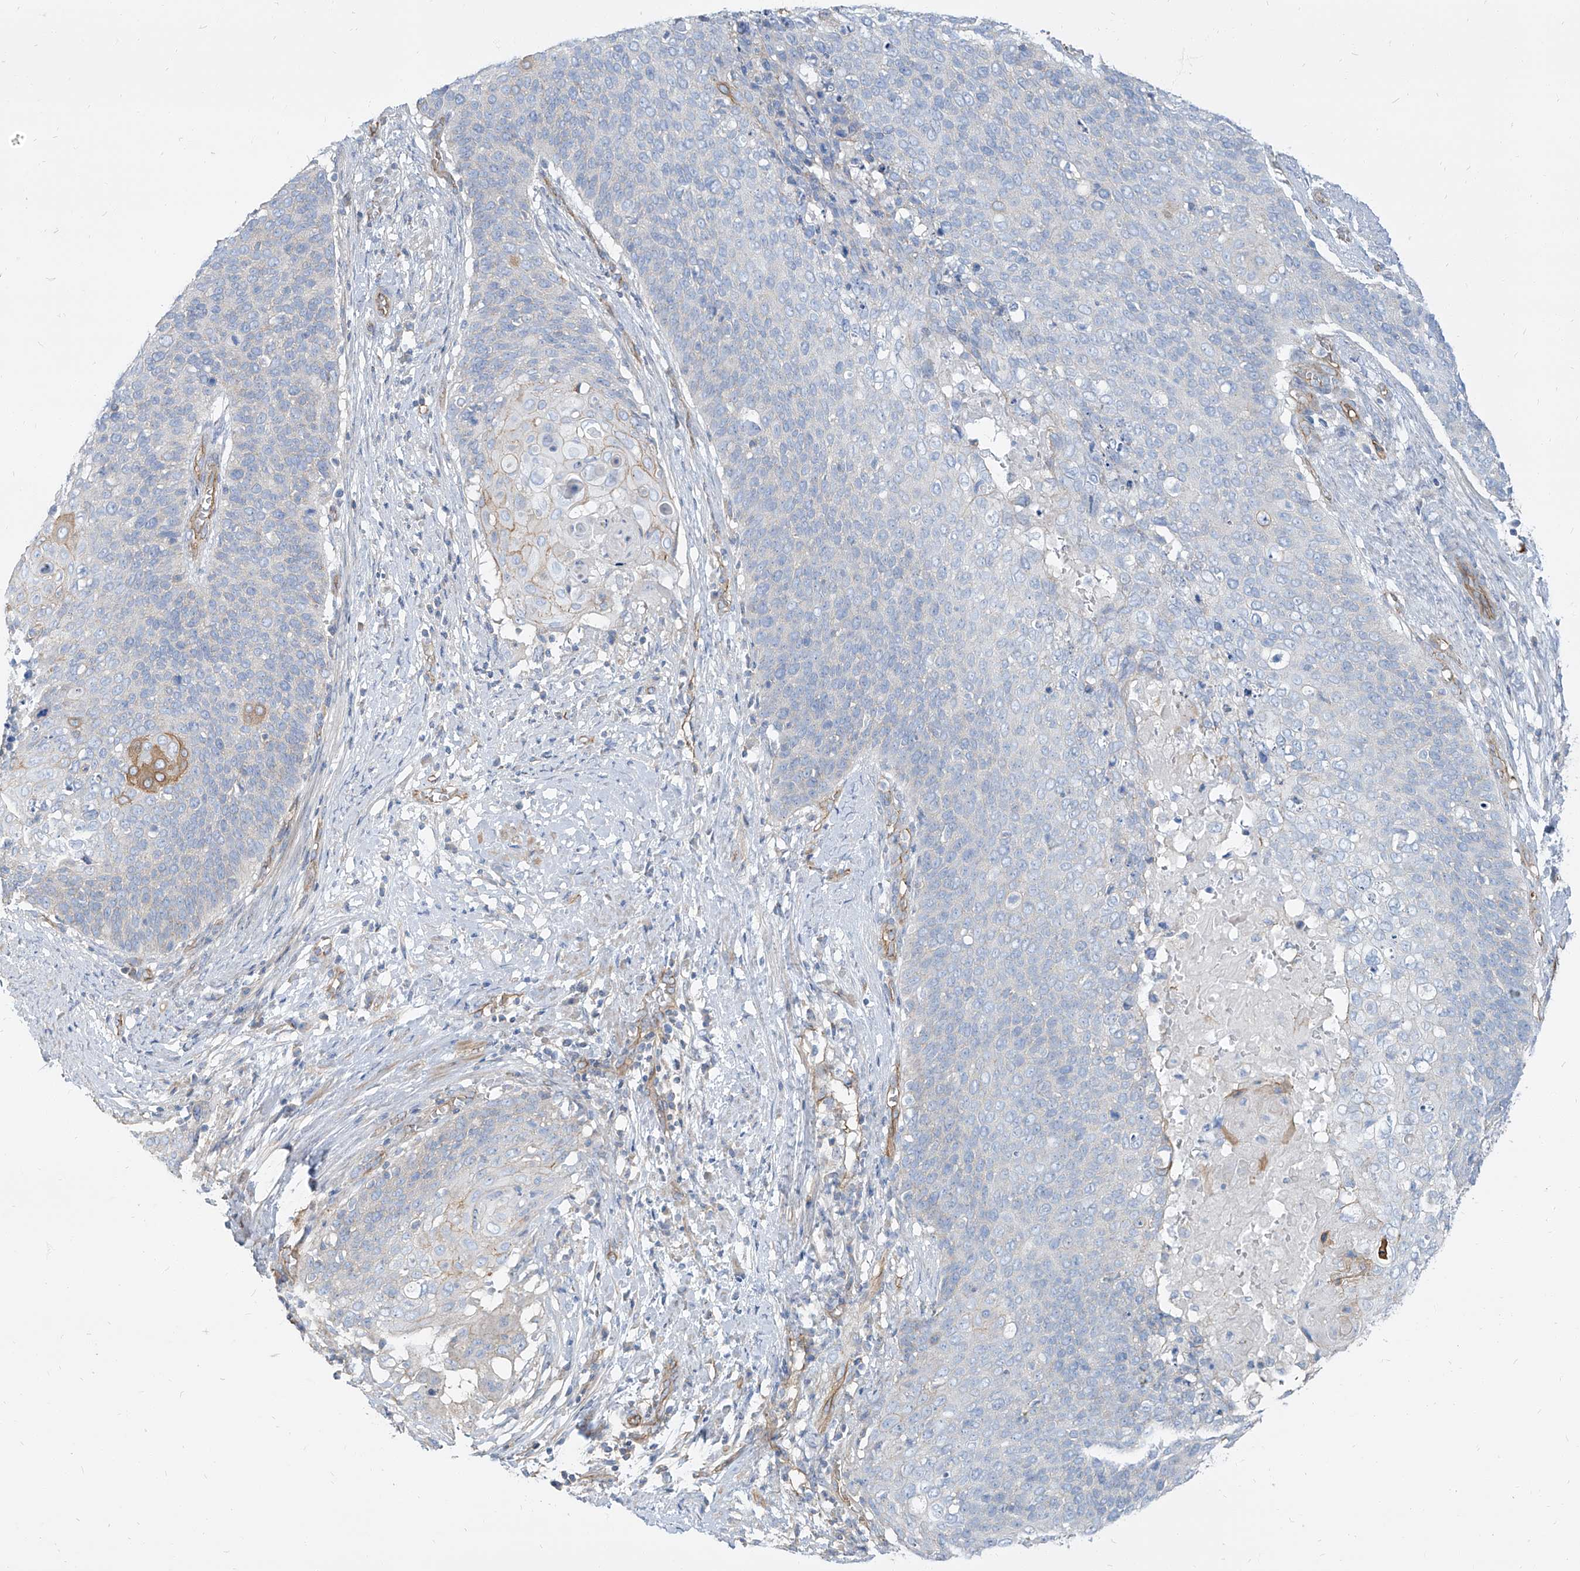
{"staining": {"intensity": "moderate", "quantity": "<25%", "location": "cytoplasmic/membranous"}, "tissue": "cervical cancer", "cell_type": "Tumor cells", "image_type": "cancer", "snomed": [{"axis": "morphology", "description": "Squamous cell carcinoma, NOS"}, {"axis": "topography", "description": "Cervix"}], "caption": "This photomicrograph reveals immunohistochemistry (IHC) staining of cervical squamous cell carcinoma, with low moderate cytoplasmic/membranous positivity in about <25% of tumor cells.", "gene": "TXLNB", "patient": {"sex": "female", "age": 39}}